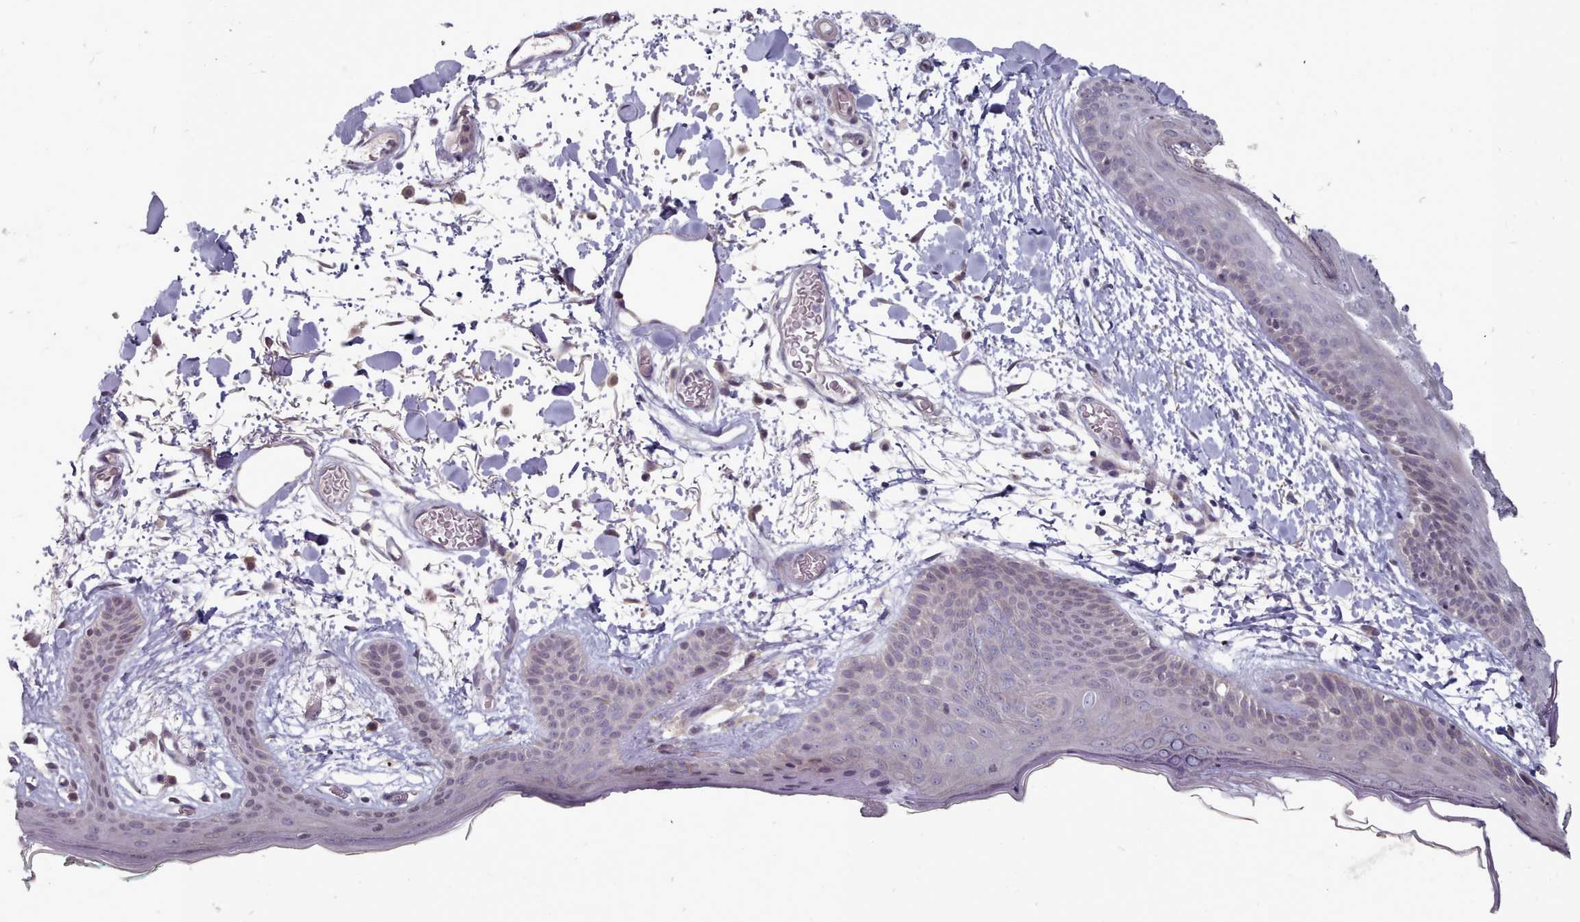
{"staining": {"intensity": "weak", "quantity": ">75%", "location": "cytoplasmic/membranous"}, "tissue": "skin", "cell_type": "Fibroblasts", "image_type": "normal", "snomed": [{"axis": "morphology", "description": "Normal tissue, NOS"}, {"axis": "topography", "description": "Skin"}], "caption": "Skin stained with a brown dye displays weak cytoplasmic/membranous positive staining in about >75% of fibroblasts.", "gene": "ACKR3", "patient": {"sex": "male", "age": 79}}